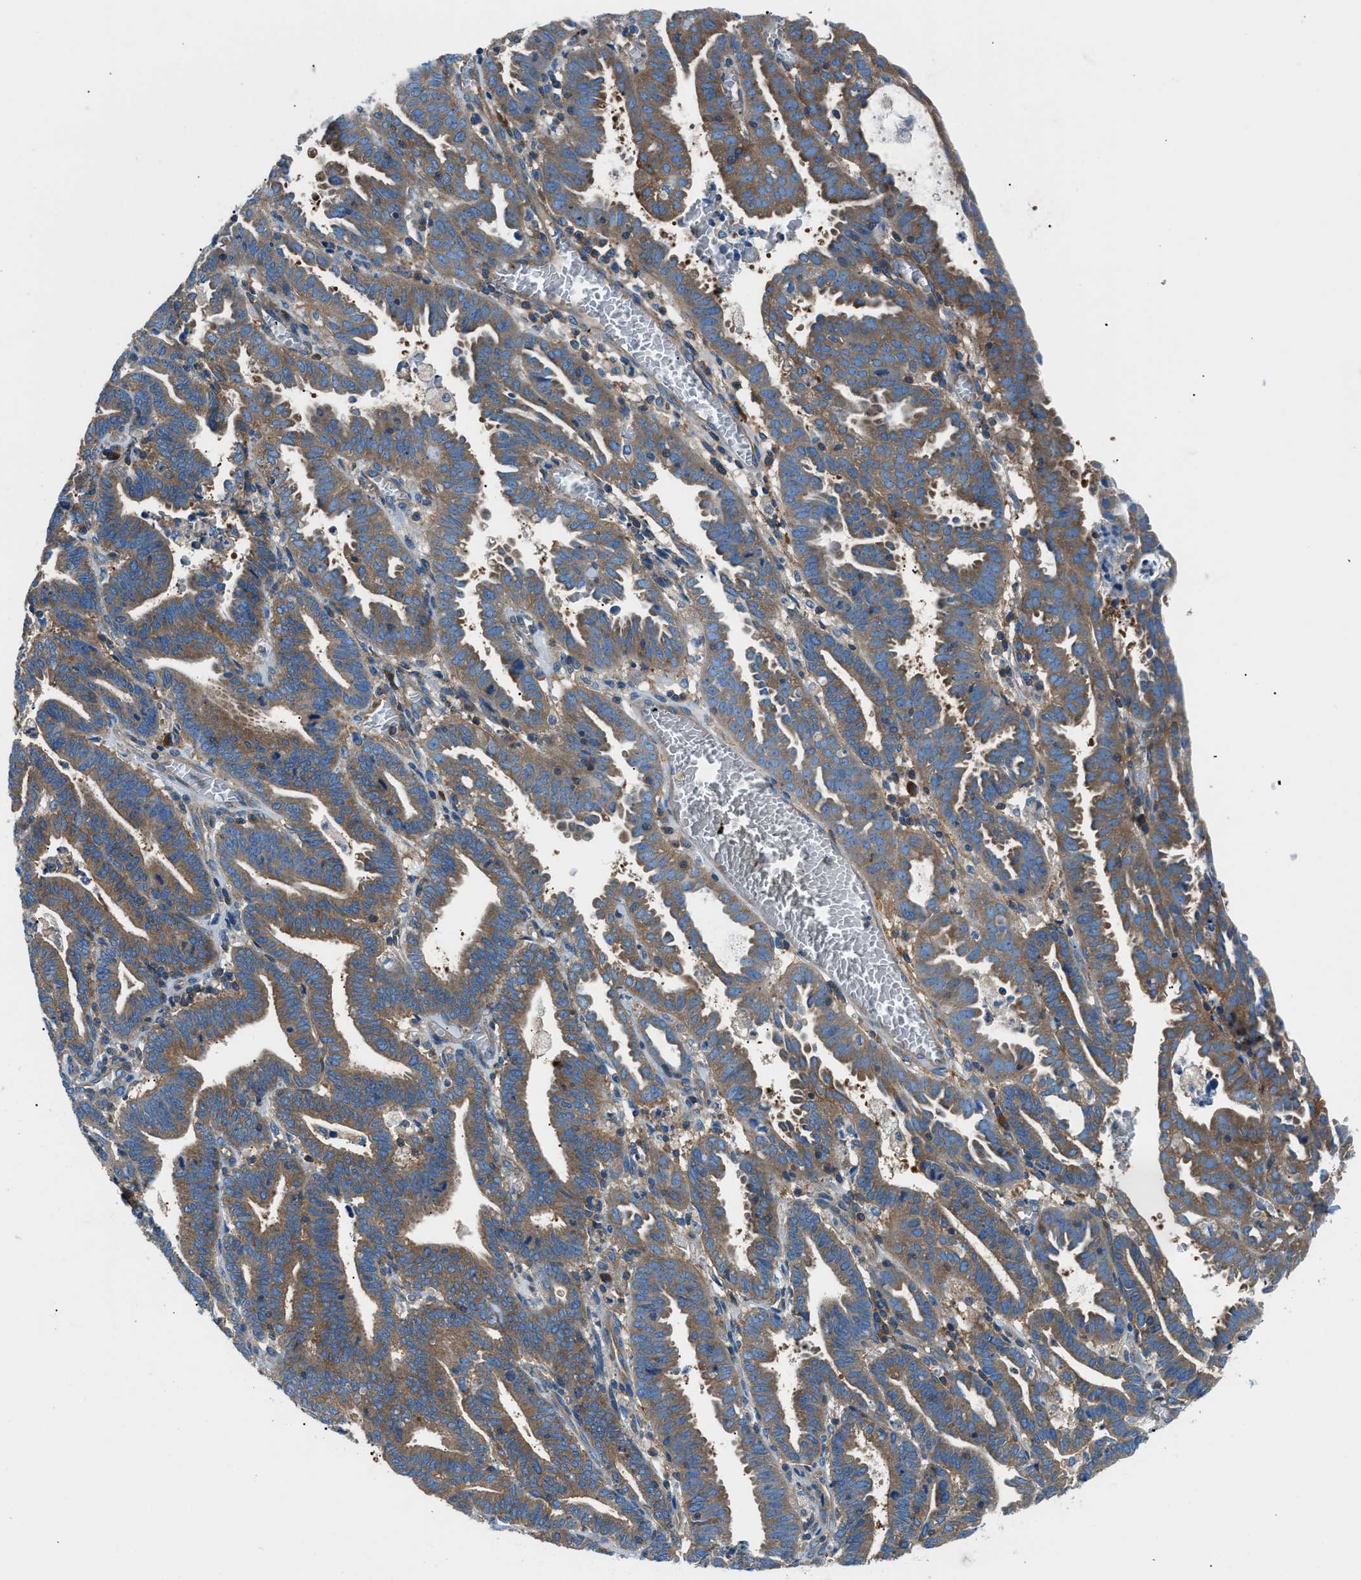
{"staining": {"intensity": "moderate", "quantity": ">75%", "location": "cytoplasmic/membranous"}, "tissue": "endometrial cancer", "cell_type": "Tumor cells", "image_type": "cancer", "snomed": [{"axis": "morphology", "description": "Adenocarcinoma, NOS"}, {"axis": "topography", "description": "Uterus"}], "caption": "Adenocarcinoma (endometrial) tissue shows moderate cytoplasmic/membranous positivity in approximately >75% of tumor cells (brown staining indicates protein expression, while blue staining denotes nuclei).", "gene": "SARS1", "patient": {"sex": "female", "age": 83}}